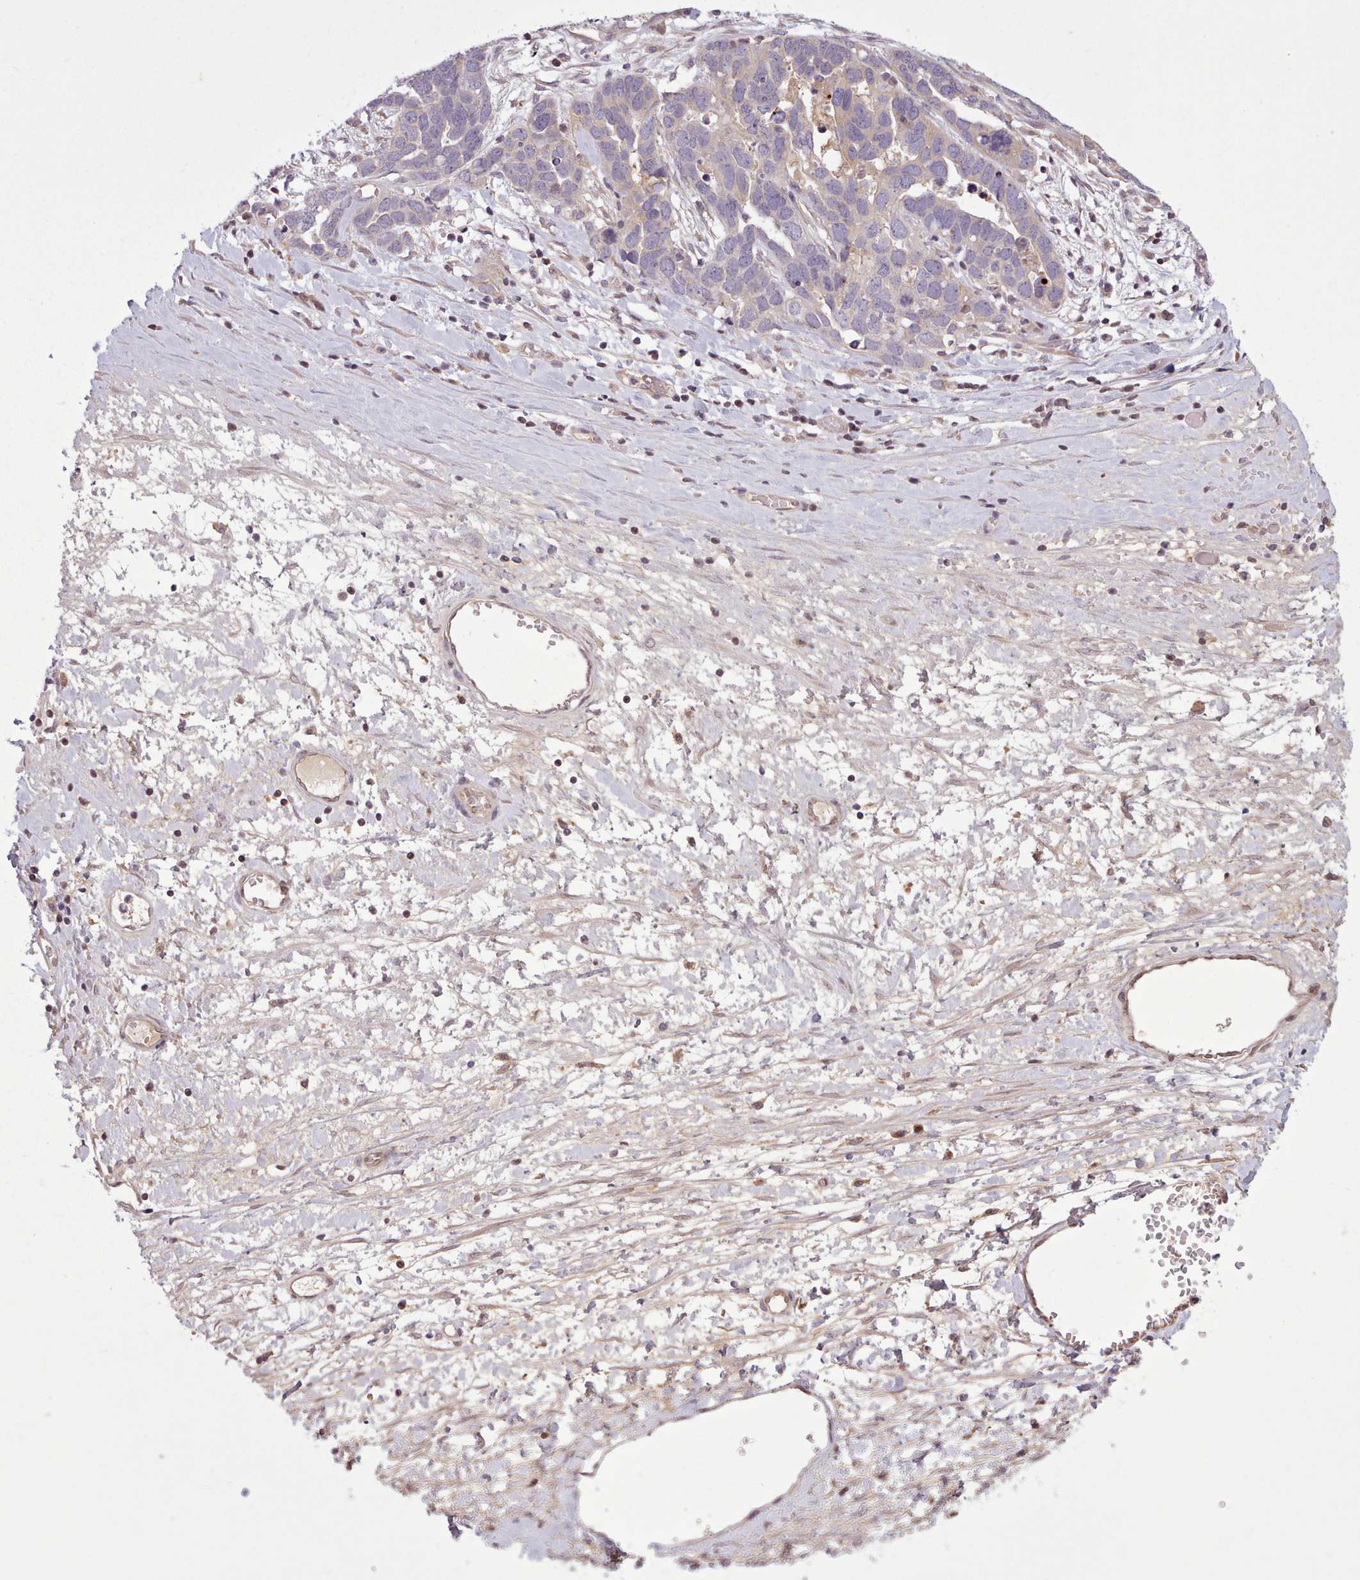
{"staining": {"intensity": "weak", "quantity": "<25%", "location": "cytoplasmic/membranous"}, "tissue": "ovarian cancer", "cell_type": "Tumor cells", "image_type": "cancer", "snomed": [{"axis": "morphology", "description": "Cystadenocarcinoma, serous, NOS"}, {"axis": "topography", "description": "Ovary"}], "caption": "IHC histopathology image of neoplastic tissue: human ovarian serous cystadenocarcinoma stained with DAB demonstrates no significant protein staining in tumor cells.", "gene": "NMRK1", "patient": {"sex": "female", "age": 54}}